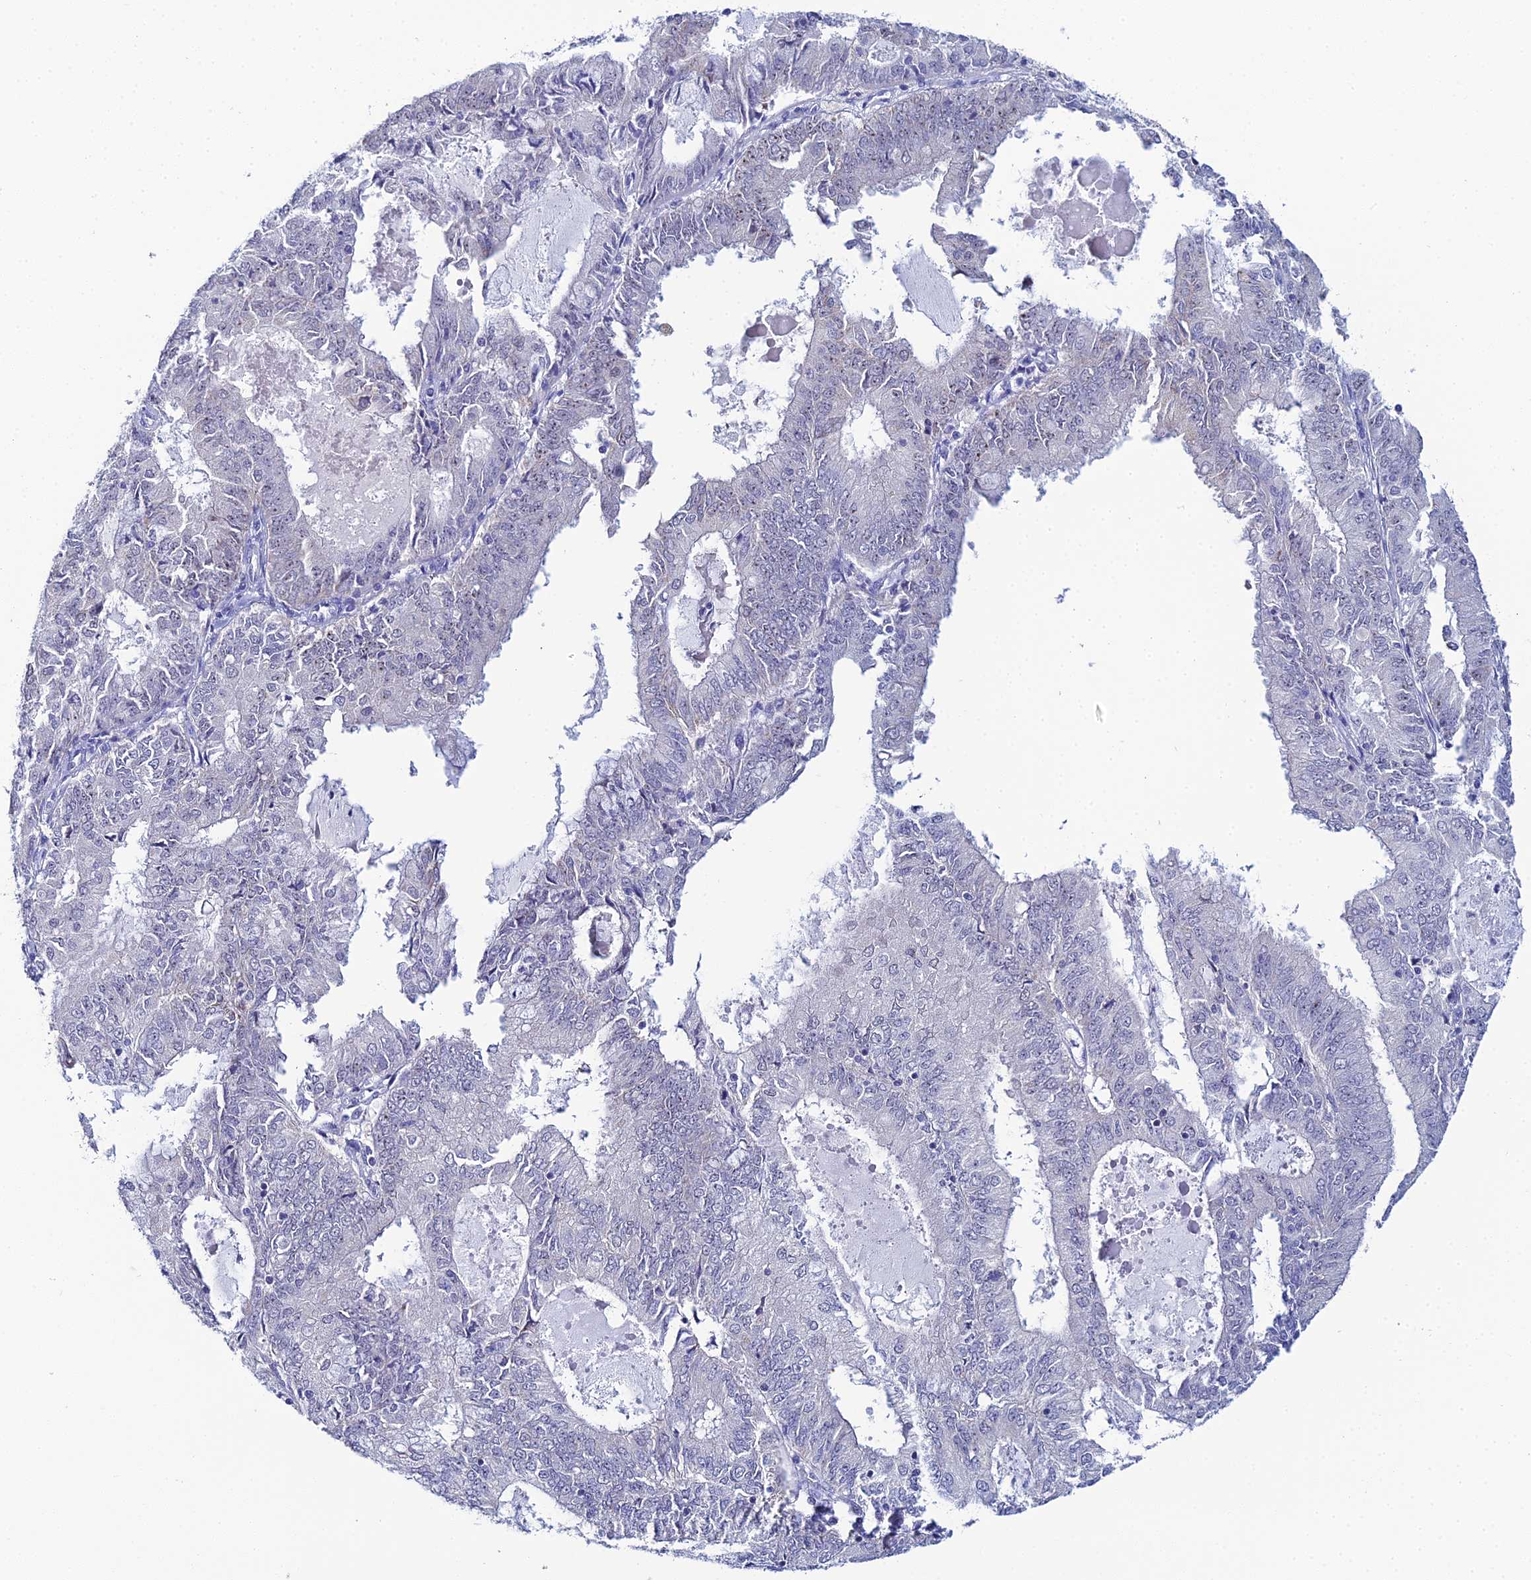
{"staining": {"intensity": "moderate", "quantity": "<25%", "location": "nuclear"}, "tissue": "endometrial cancer", "cell_type": "Tumor cells", "image_type": "cancer", "snomed": [{"axis": "morphology", "description": "Adenocarcinoma, NOS"}, {"axis": "topography", "description": "Endometrium"}], "caption": "Brown immunohistochemical staining in human adenocarcinoma (endometrial) reveals moderate nuclear positivity in about <25% of tumor cells.", "gene": "PLPP4", "patient": {"sex": "female", "age": 57}}